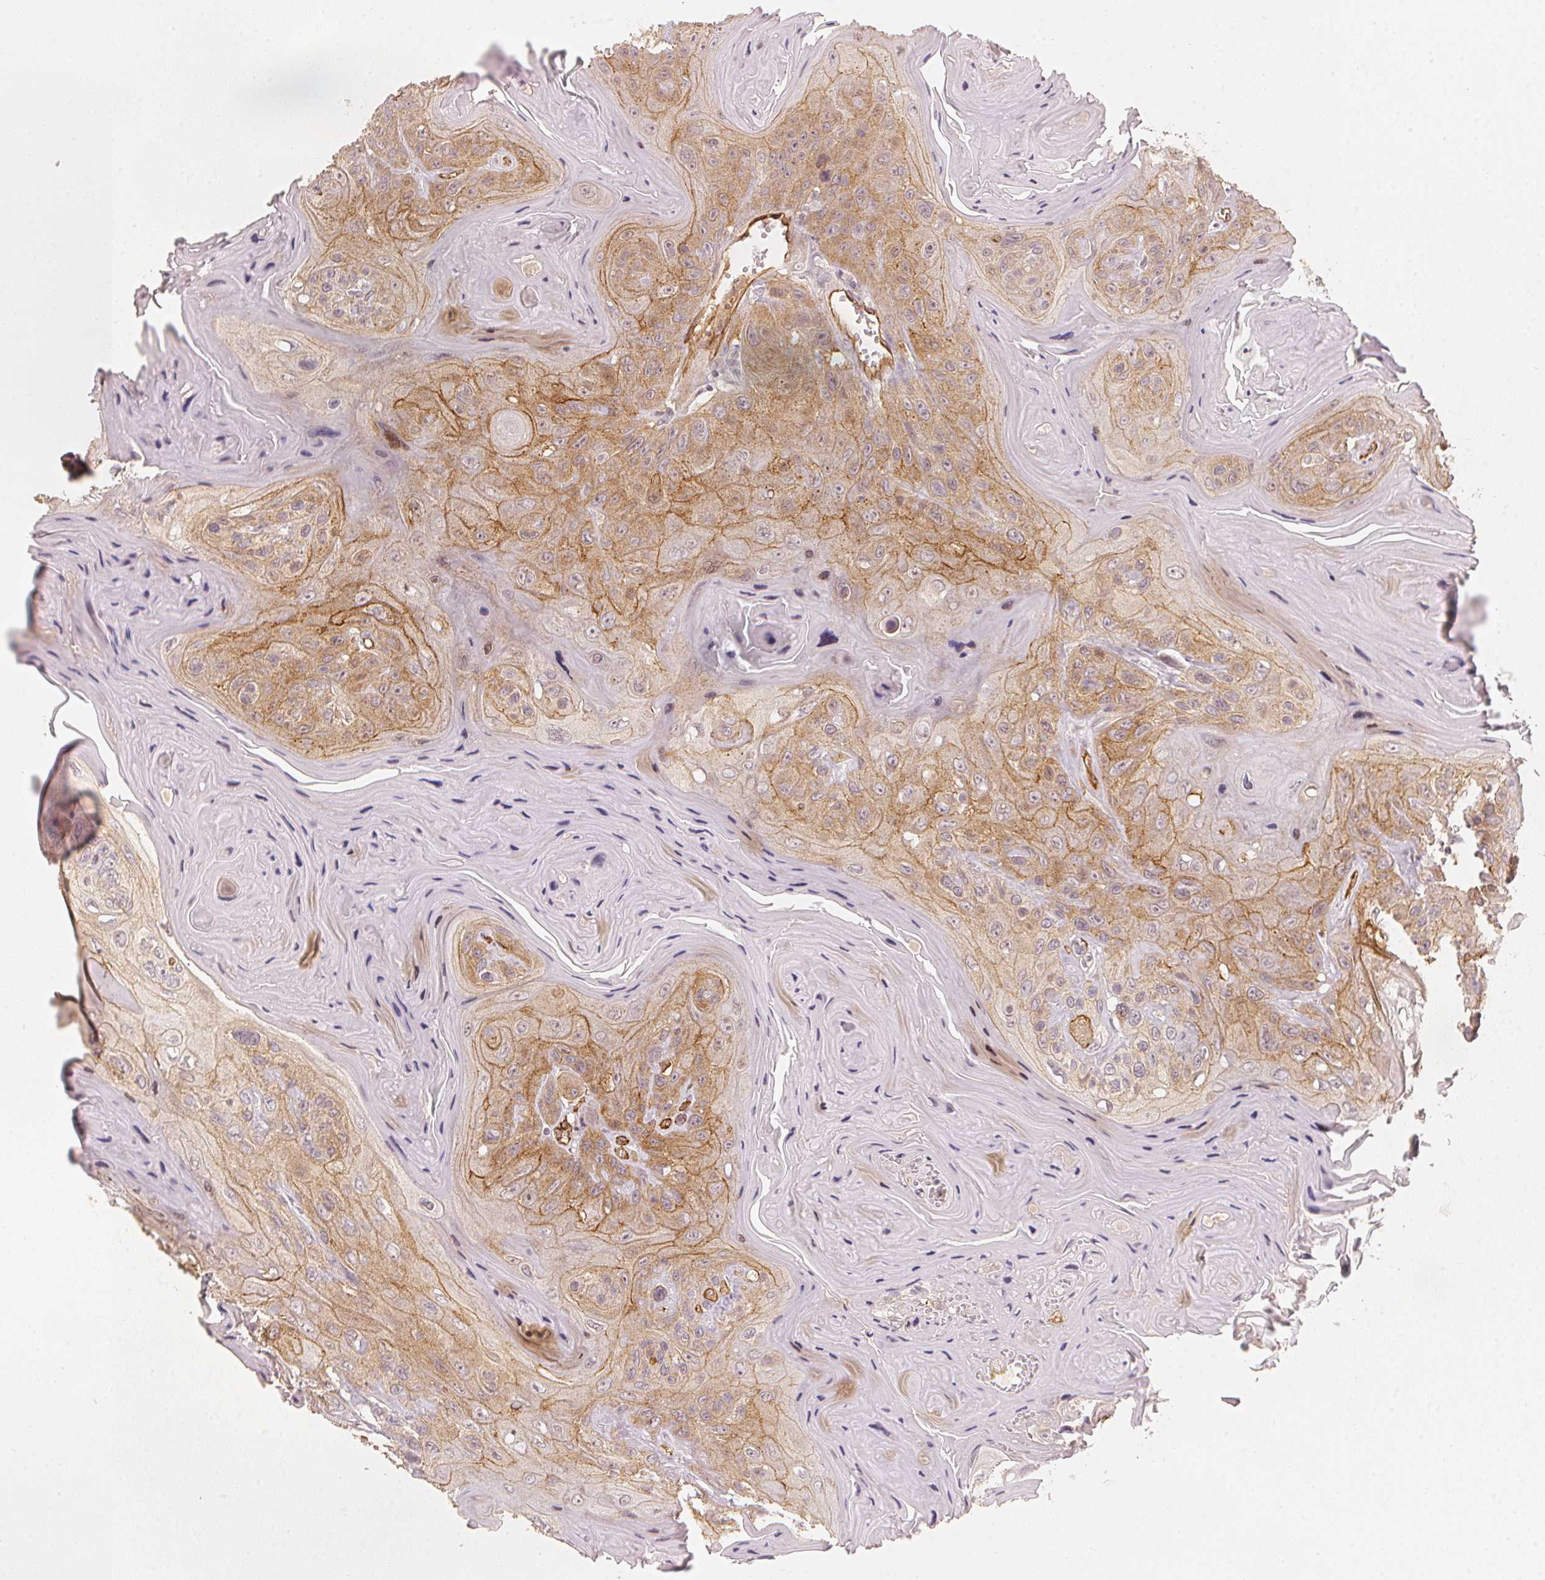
{"staining": {"intensity": "moderate", "quantity": ">75%", "location": "cytoplasmic/membranous"}, "tissue": "head and neck cancer", "cell_type": "Tumor cells", "image_type": "cancer", "snomed": [{"axis": "morphology", "description": "Squamous cell carcinoma, NOS"}, {"axis": "topography", "description": "Head-Neck"}], "caption": "This photomicrograph exhibits squamous cell carcinoma (head and neck) stained with immunohistochemistry to label a protein in brown. The cytoplasmic/membranous of tumor cells show moderate positivity for the protein. Nuclei are counter-stained blue.", "gene": "CIB1", "patient": {"sex": "female", "age": 59}}